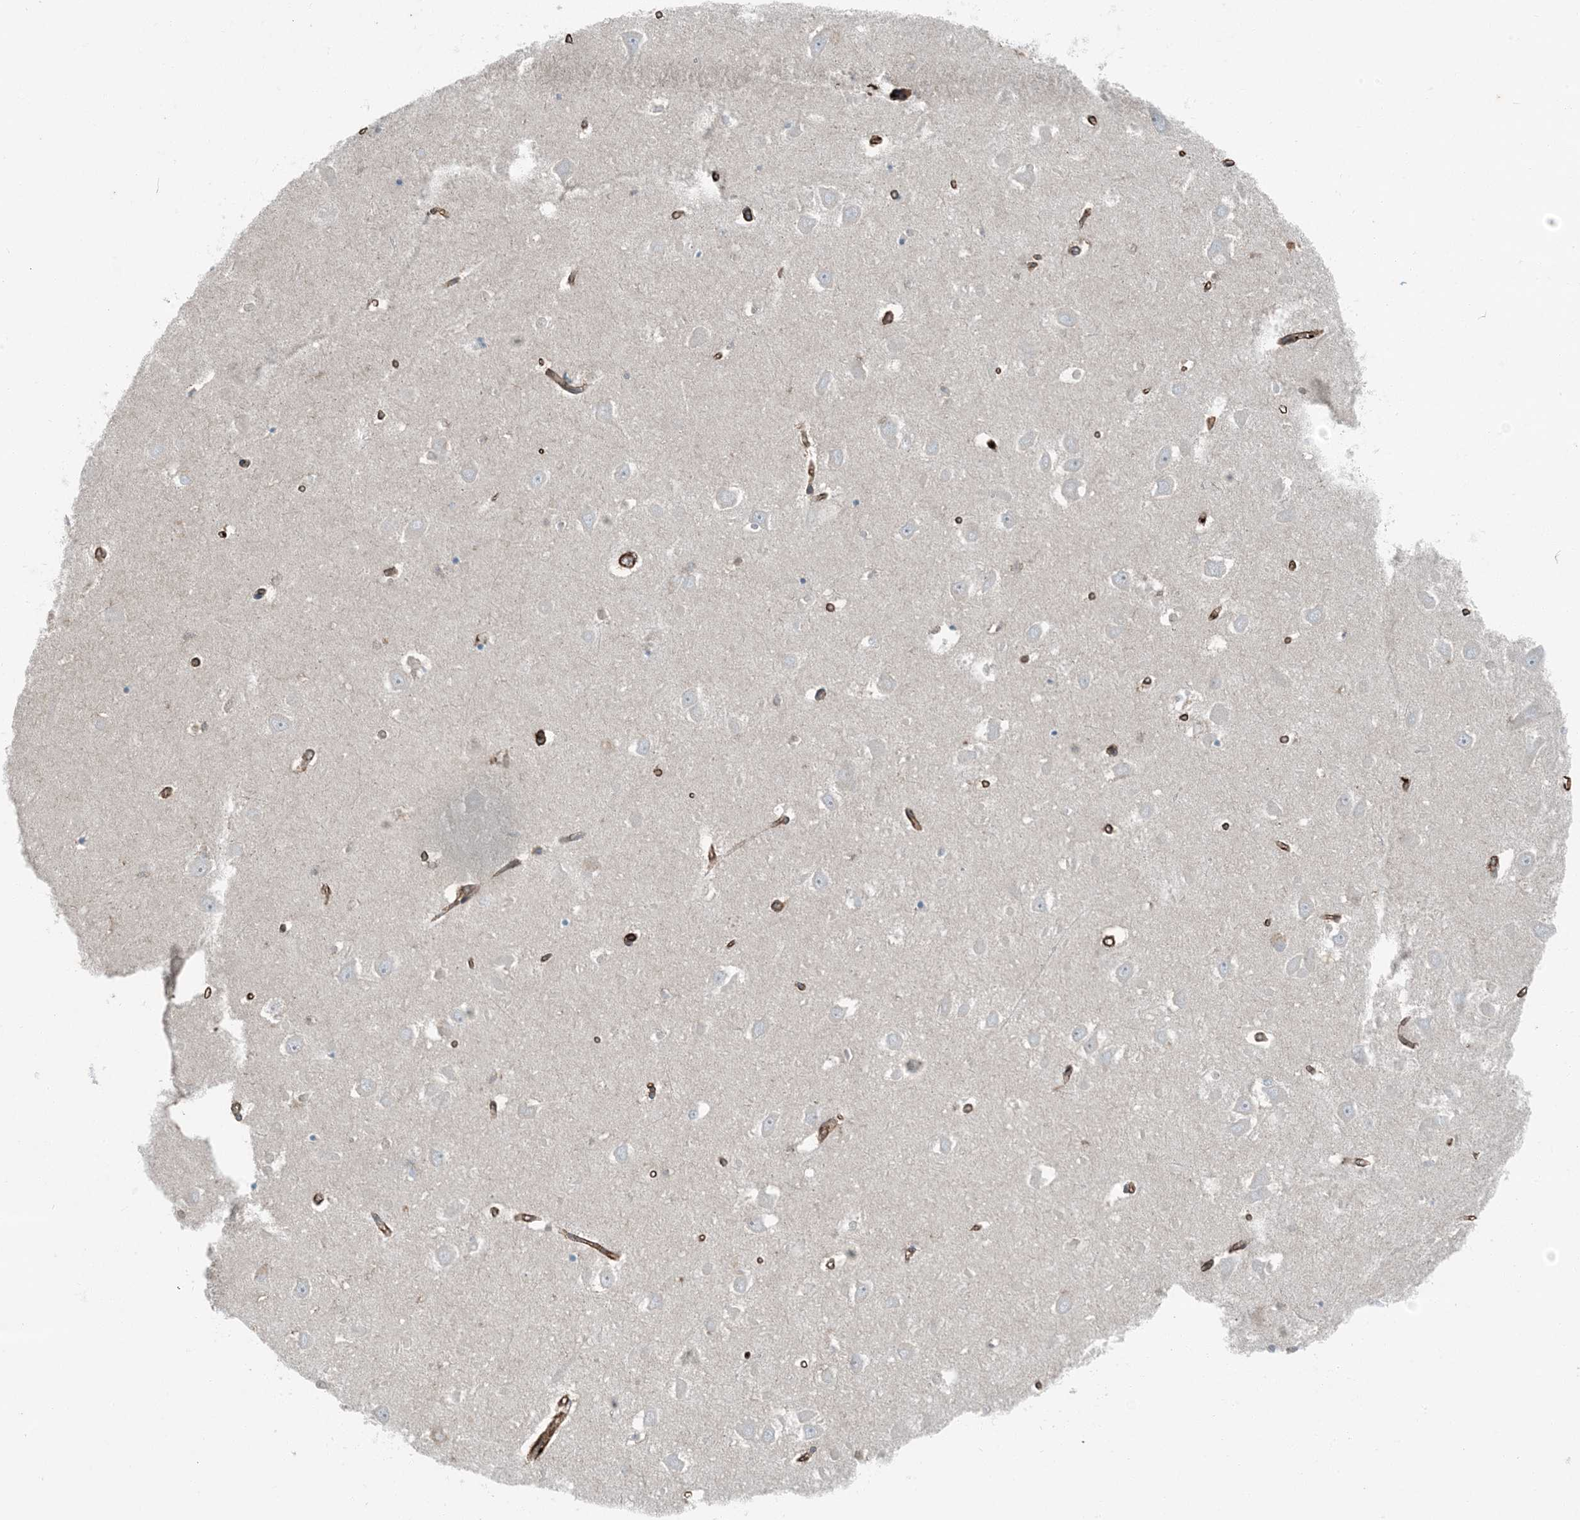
{"staining": {"intensity": "negative", "quantity": "none", "location": "none"}, "tissue": "hippocampus", "cell_type": "Glial cells", "image_type": "normal", "snomed": [{"axis": "morphology", "description": "Normal tissue, NOS"}, {"axis": "topography", "description": "Hippocampus"}], "caption": "Hippocampus stained for a protein using IHC shows no expression glial cells.", "gene": "APOBEC3C", "patient": {"sex": "male", "age": 70}}